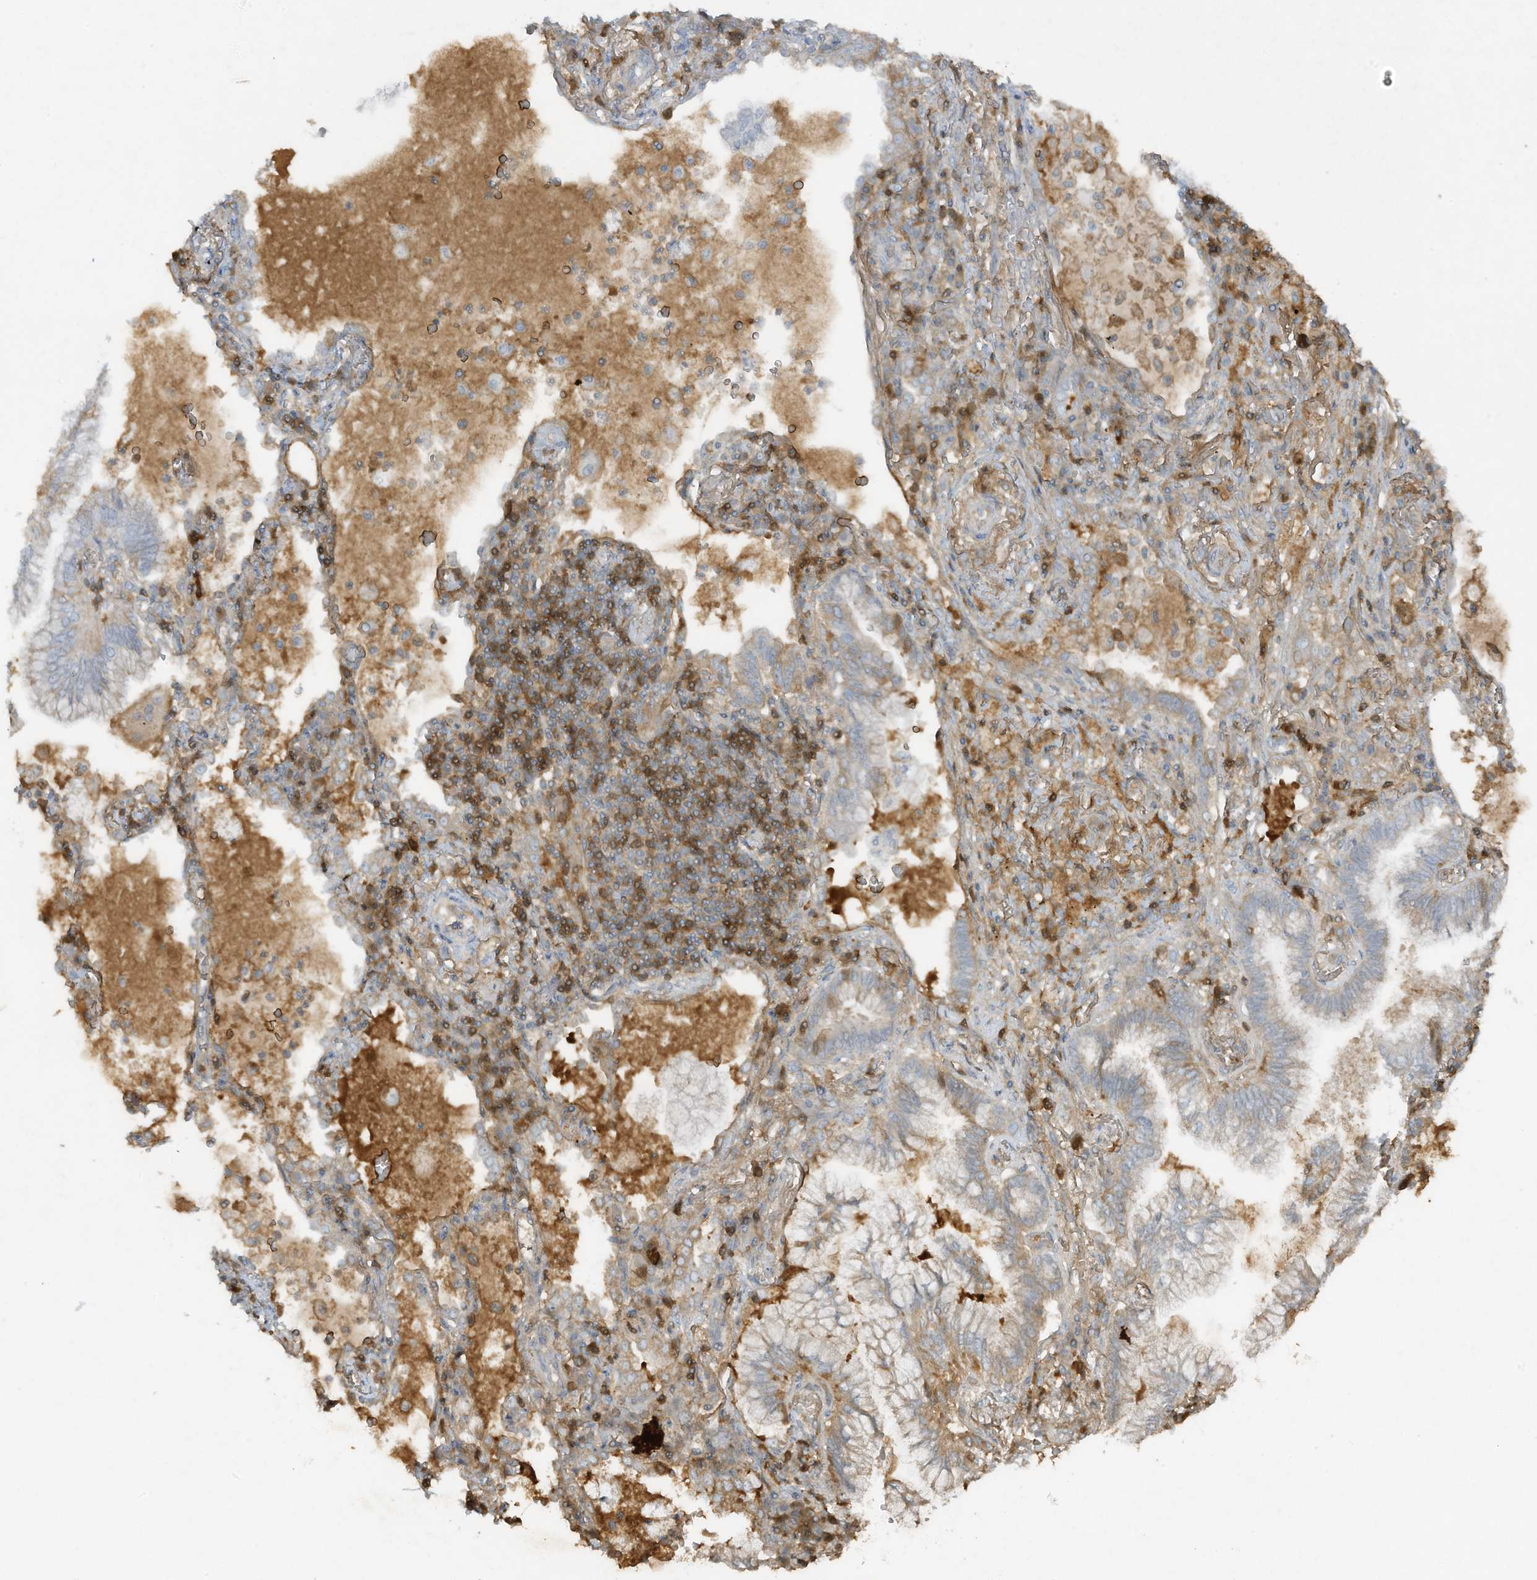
{"staining": {"intensity": "weak", "quantity": "<25%", "location": "cytoplasmic/membranous"}, "tissue": "lung cancer", "cell_type": "Tumor cells", "image_type": "cancer", "snomed": [{"axis": "morphology", "description": "Adenocarcinoma, NOS"}, {"axis": "topography", "description": "Lung"}], "caption": "This histopathology image is of lung cancer stained with IHC to label a protein in brown with the nuclei are counter-stained blue. There is no expression in tumor cells.", "gene": "FETUB", "patient": {"sex": "female", "age": 70}}